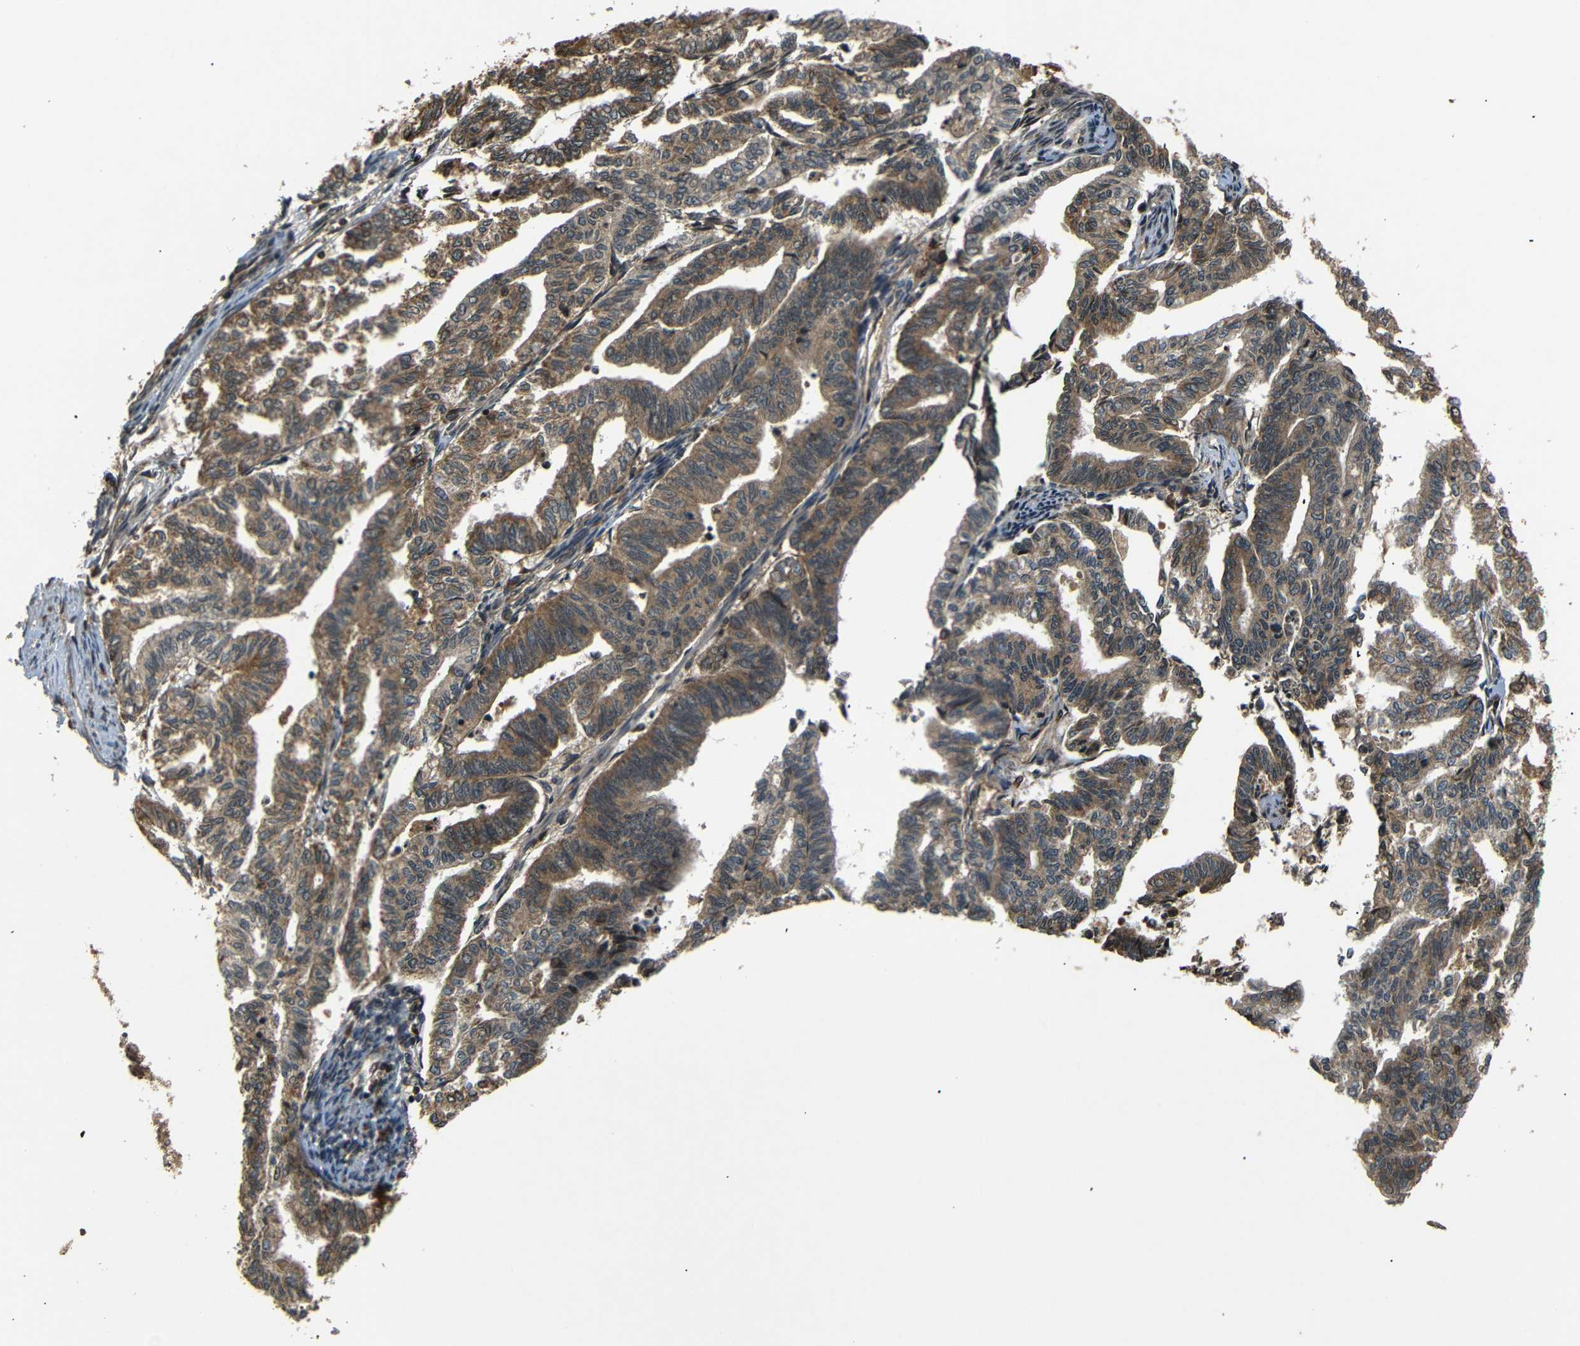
{"staining": {"intensity": "moderate", "quantity": ">75%", "location": "cytoplasmic/membranous"}, "tissue": "endometrial cancer", "cell_type": "Tumor cells", "image_type": "cancer", "snomed": [{"axis": "morphology", "description": "Adenocarcinoma, NOS"}, {"axis": "topography", "description": "Endometrium"}], "caption": "Human adenocarcinoma (endometrial) stained for a protein (brown) displays moderate cytoplasmic/membranous positive staining in approximately >75% of tumor cells.", "gene": "TANK", "patient": {"sex": "female", "age": 79}}